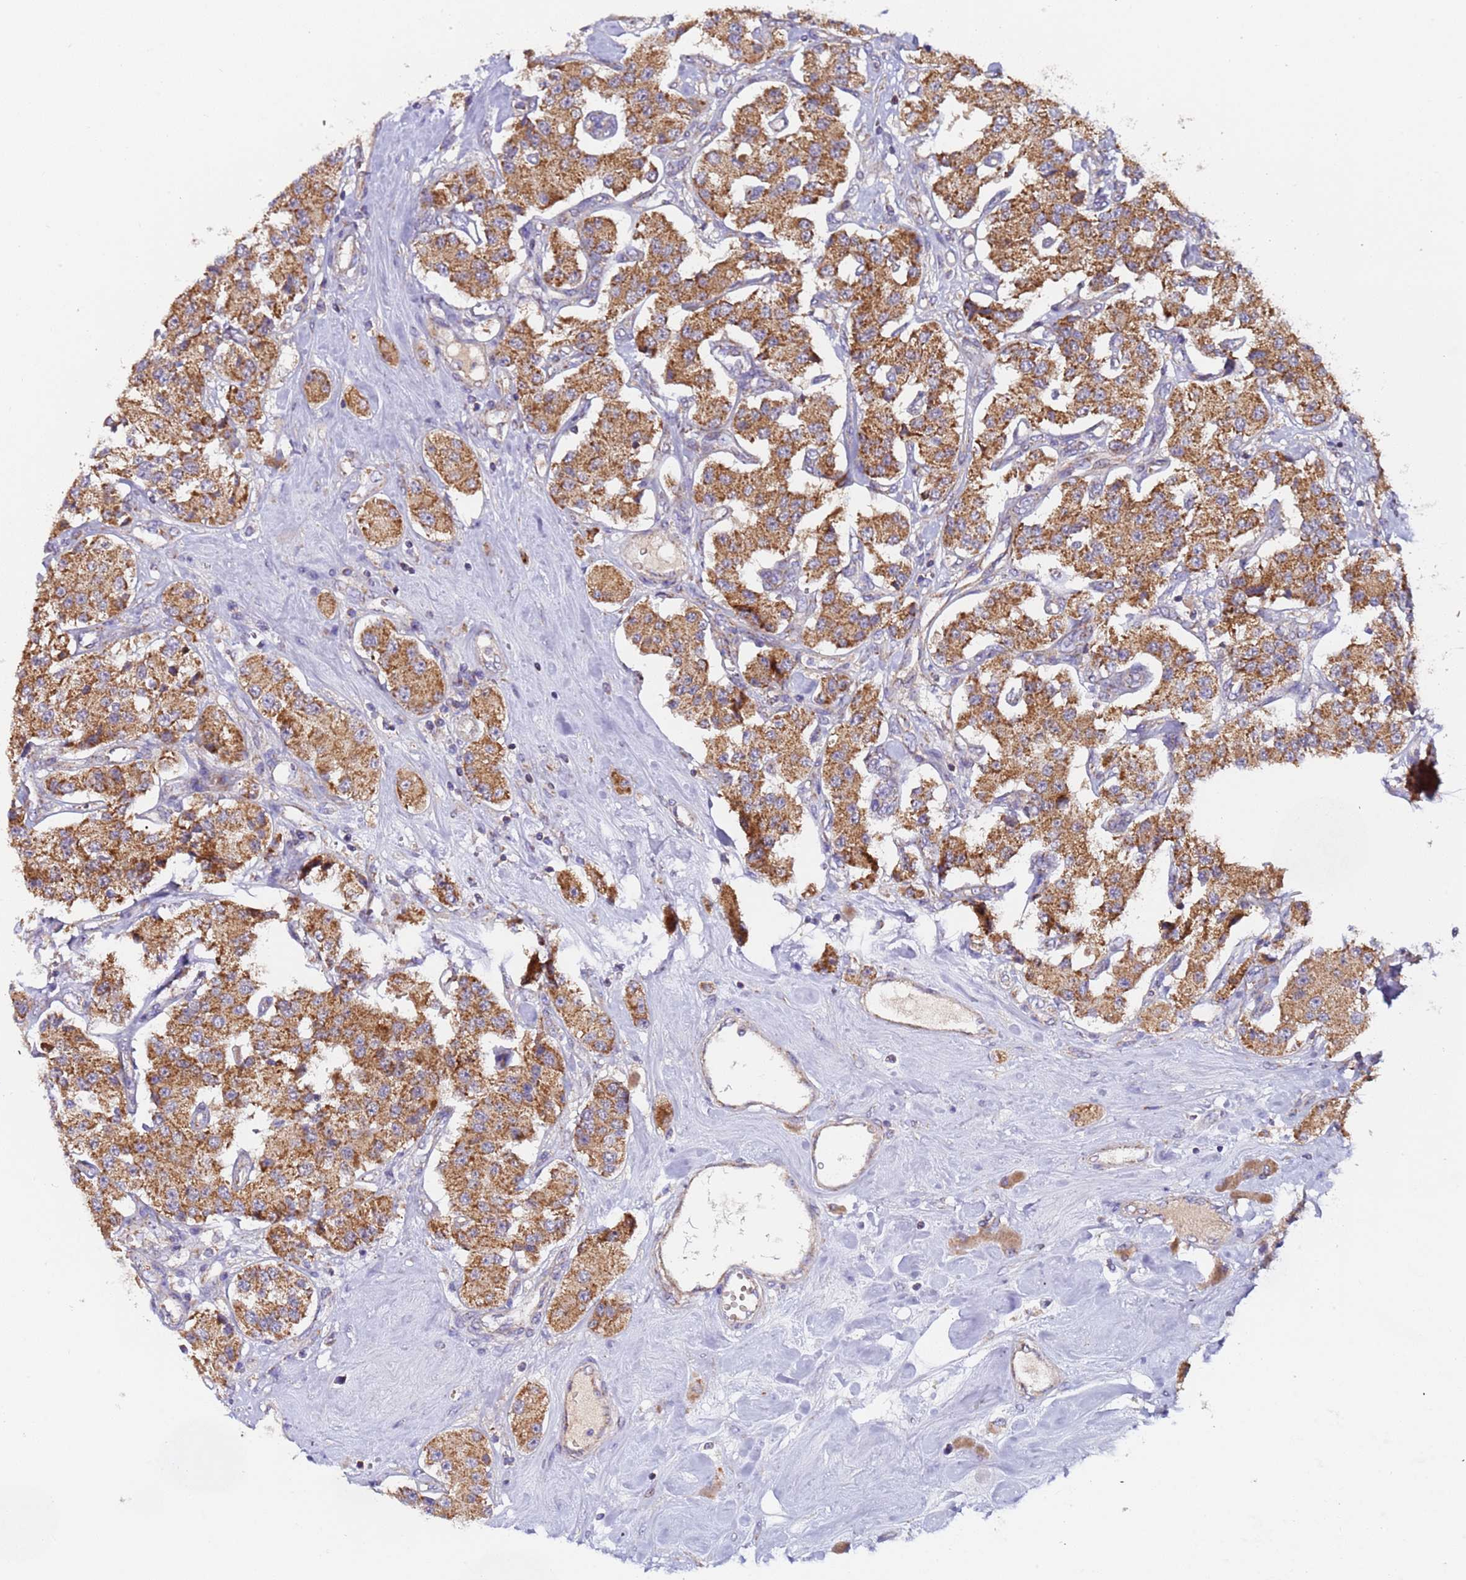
{"staining": {"intensity": "strong", "quantity": ">75%", "location": "cytoplasmic/membranous"}, "tissue": "carcinoid", "cell_type": "Tumor cells", "image_type": "cancer", "snomed": [{"axis": "morphology", "description": "Carcinoid, malignant, NOS"}, {"axis": "topography", "description": "Pancreas"}], "caption": "Protein expression analysis of carcinoid exhibits strong cytoplasmic/membranous positivity in about >75% of tumor cells.", "gene": "TMEM126A", "patient": {"sex": "male", "age": 41}}